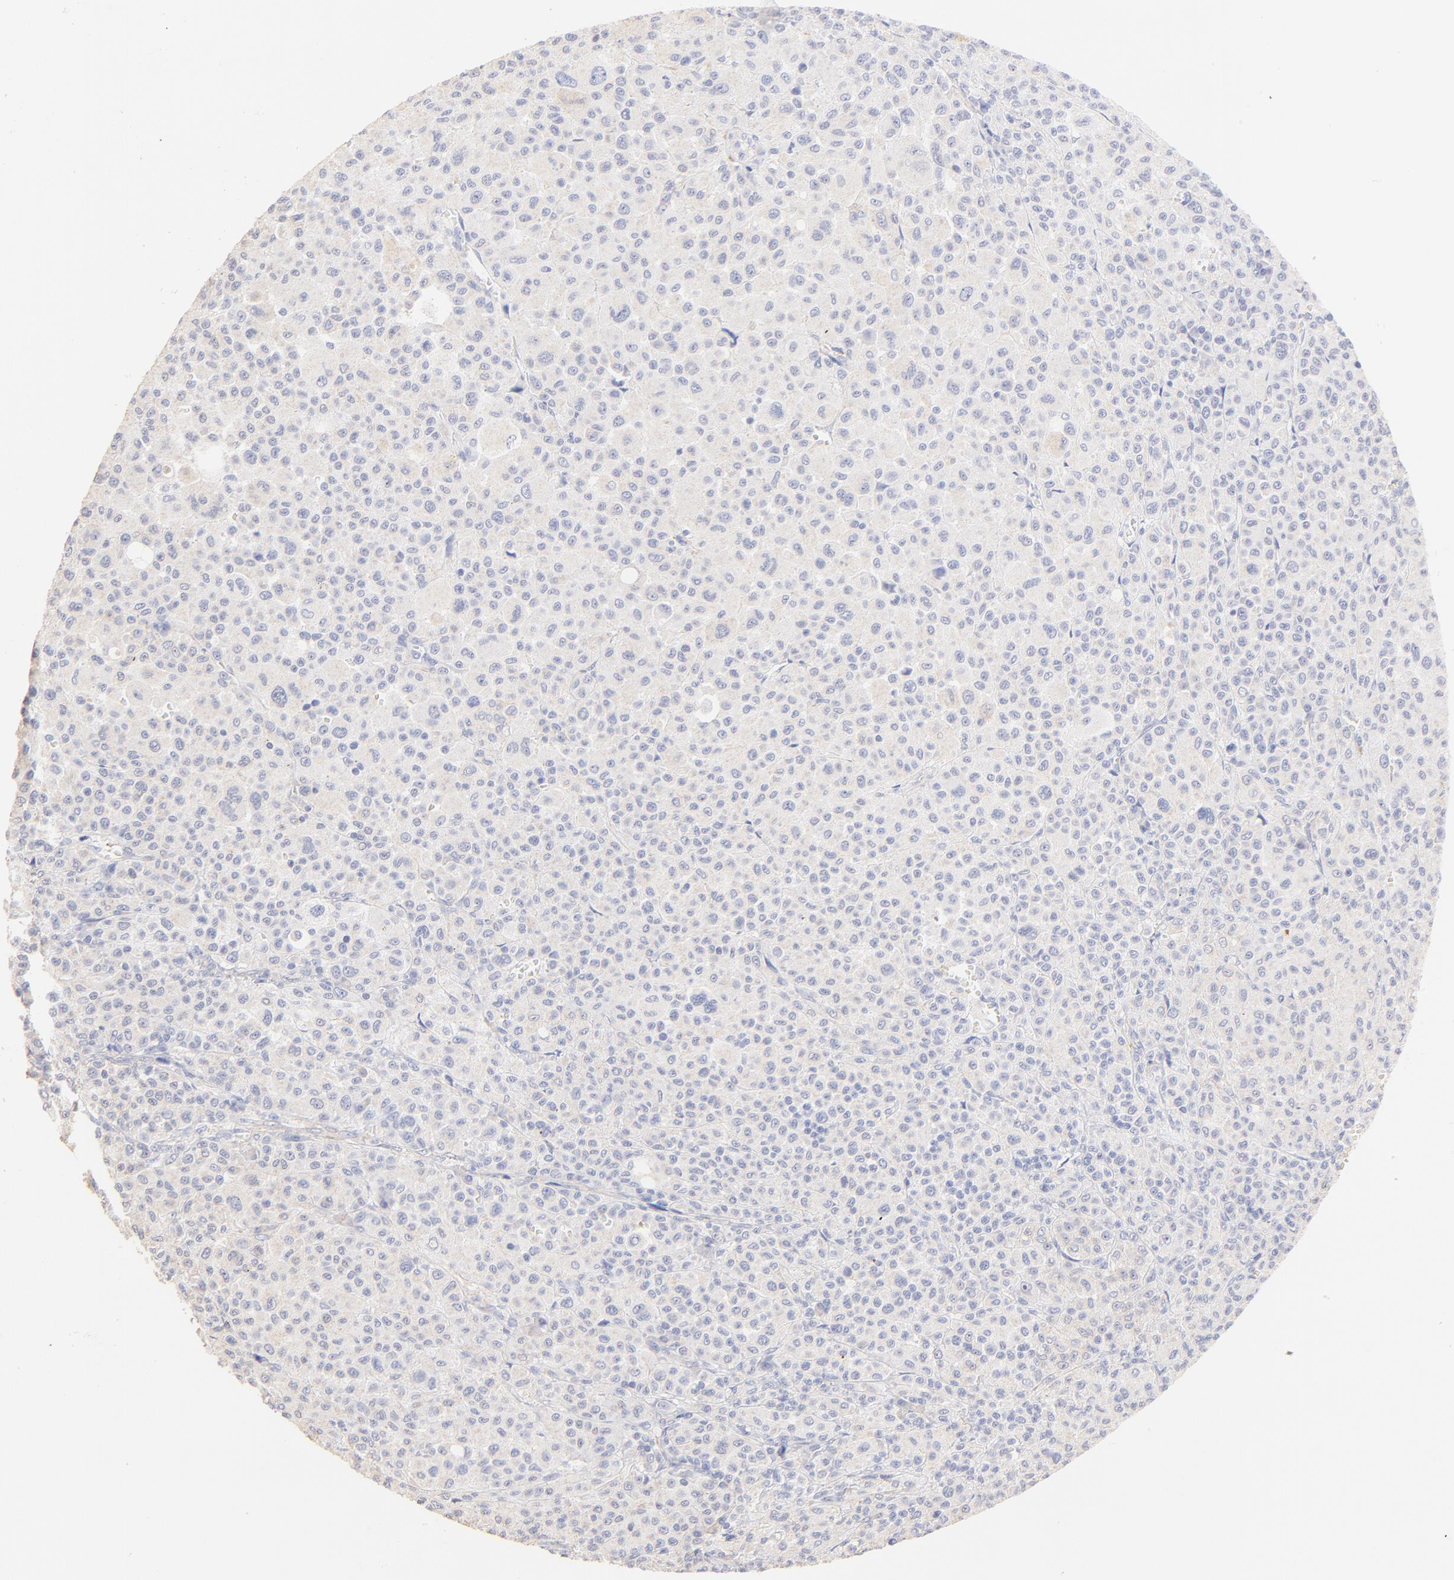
{"staining": {"intensity": "negative", "quantity": "none", "location": "none"}, "tissue": "melanoma", "cell_type": "Tumor cells", "image_type": "cancer", "snomed": [{"axis": "morphology", "description": "Malignant melanoma, Metastatic site"}, {"axis": "topography", "description": "Skin"}], "caption": "Immunohistochemistry (IHC) image of neoplastic tissue: human malignant melanoma (metastatic site) stained with DAB displays no significant protein expression in tumor cells. Brightfield microscopy of immunohistochemistry (IHC) stained with DAB (3,3'-diaminobenzidine) (brown) and hematoxylin (blue), captured at high magnification.", "gene": "ACTRT1", "patient": {"sex": "female", "age": 74}}